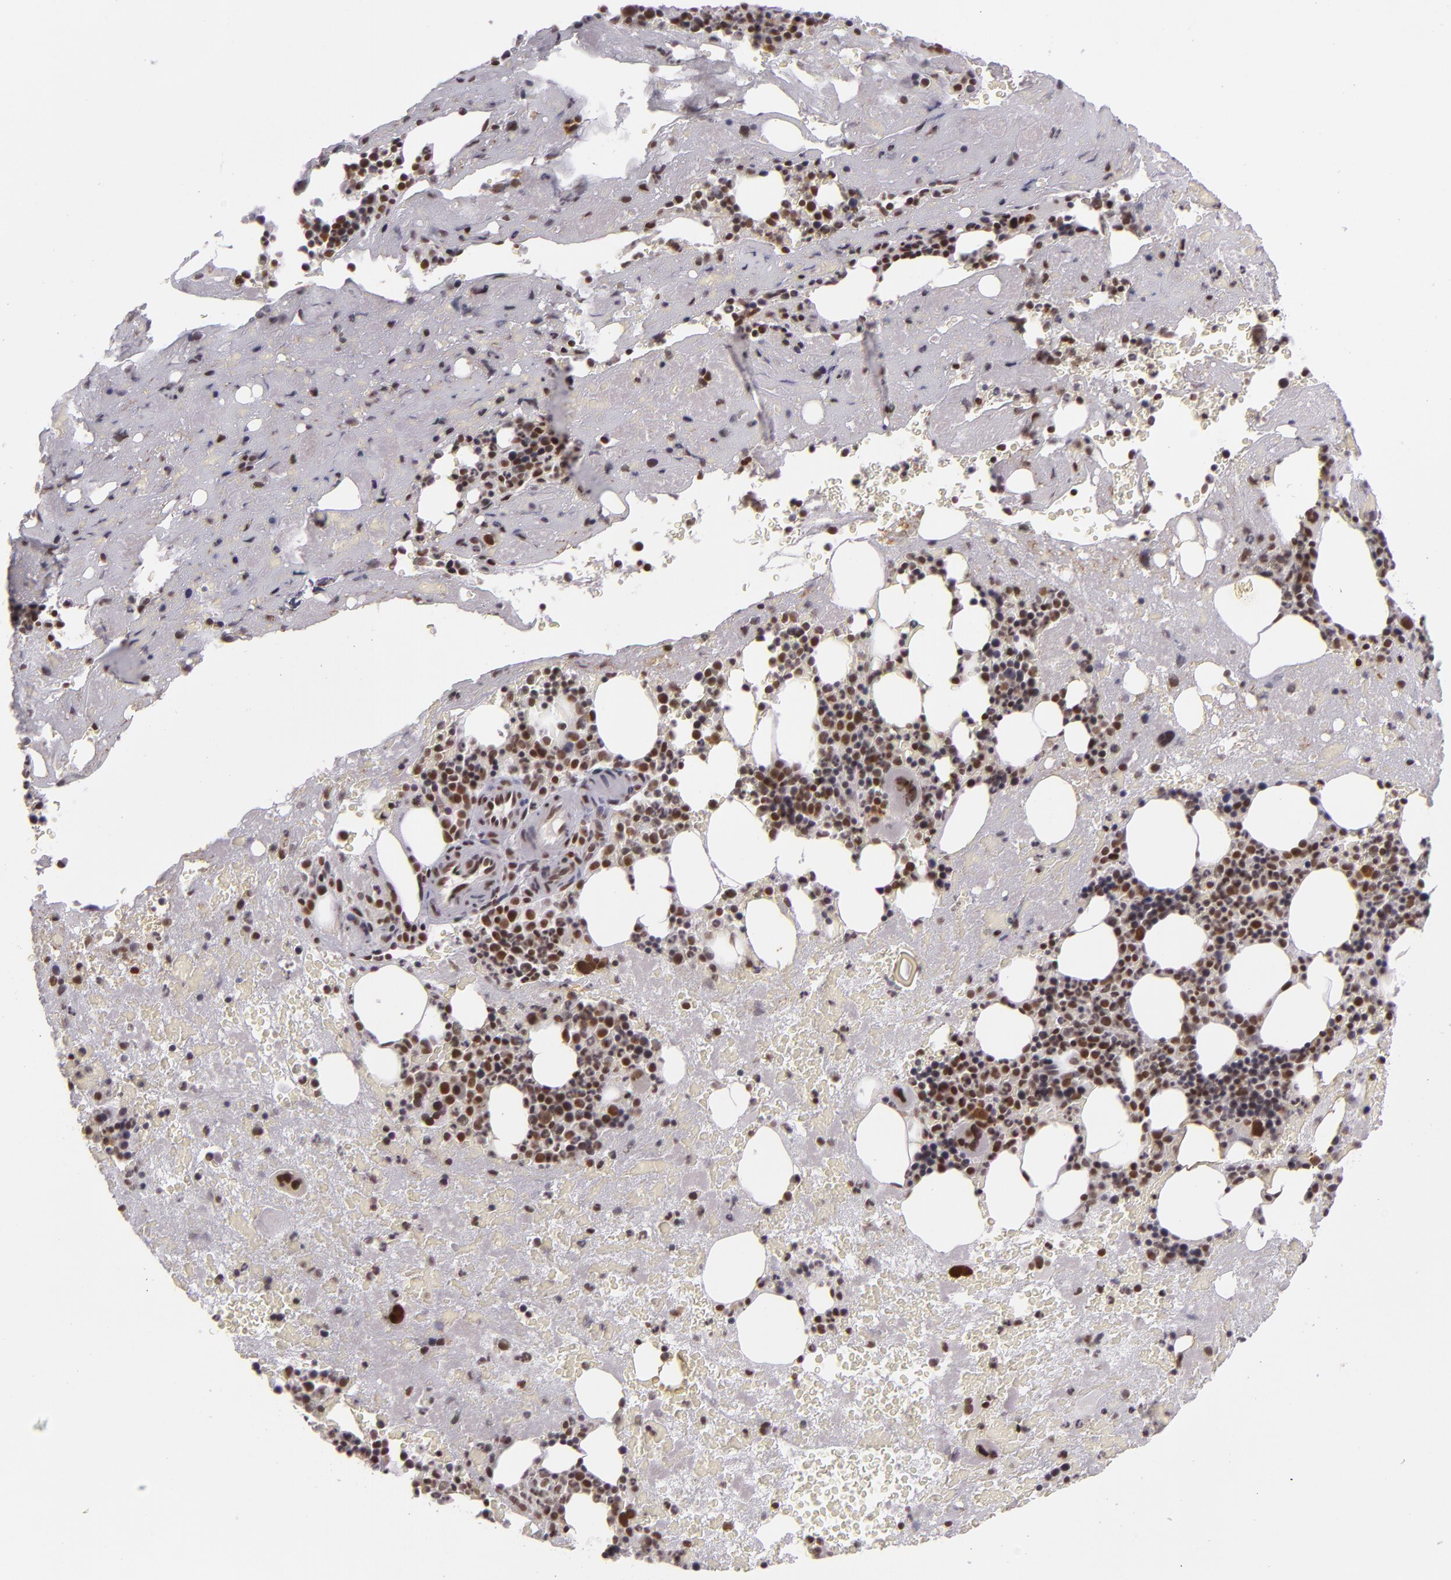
{"staining": {"intensity": "moderate", "quantity": "25%-75%", "location": "nuclear"}, "tissue": "bone marrow", "cell_type": "Hematopoietic cells", "image_type": "normal", "snomed": [{"axis": "morphology", "description": "Normal tissue, NOS"}, {"axis": "topography", "description": "Bone marrow"}], "caption": "A medium amount of moderate nuclear expression is present in approximately 25%-75% of hematopoietic cells in benign bone marrow. (IHC, brightfield microscopy, high magnification).", "gene": "ZFX", "patient": {"sex": "male", "age": 76}}